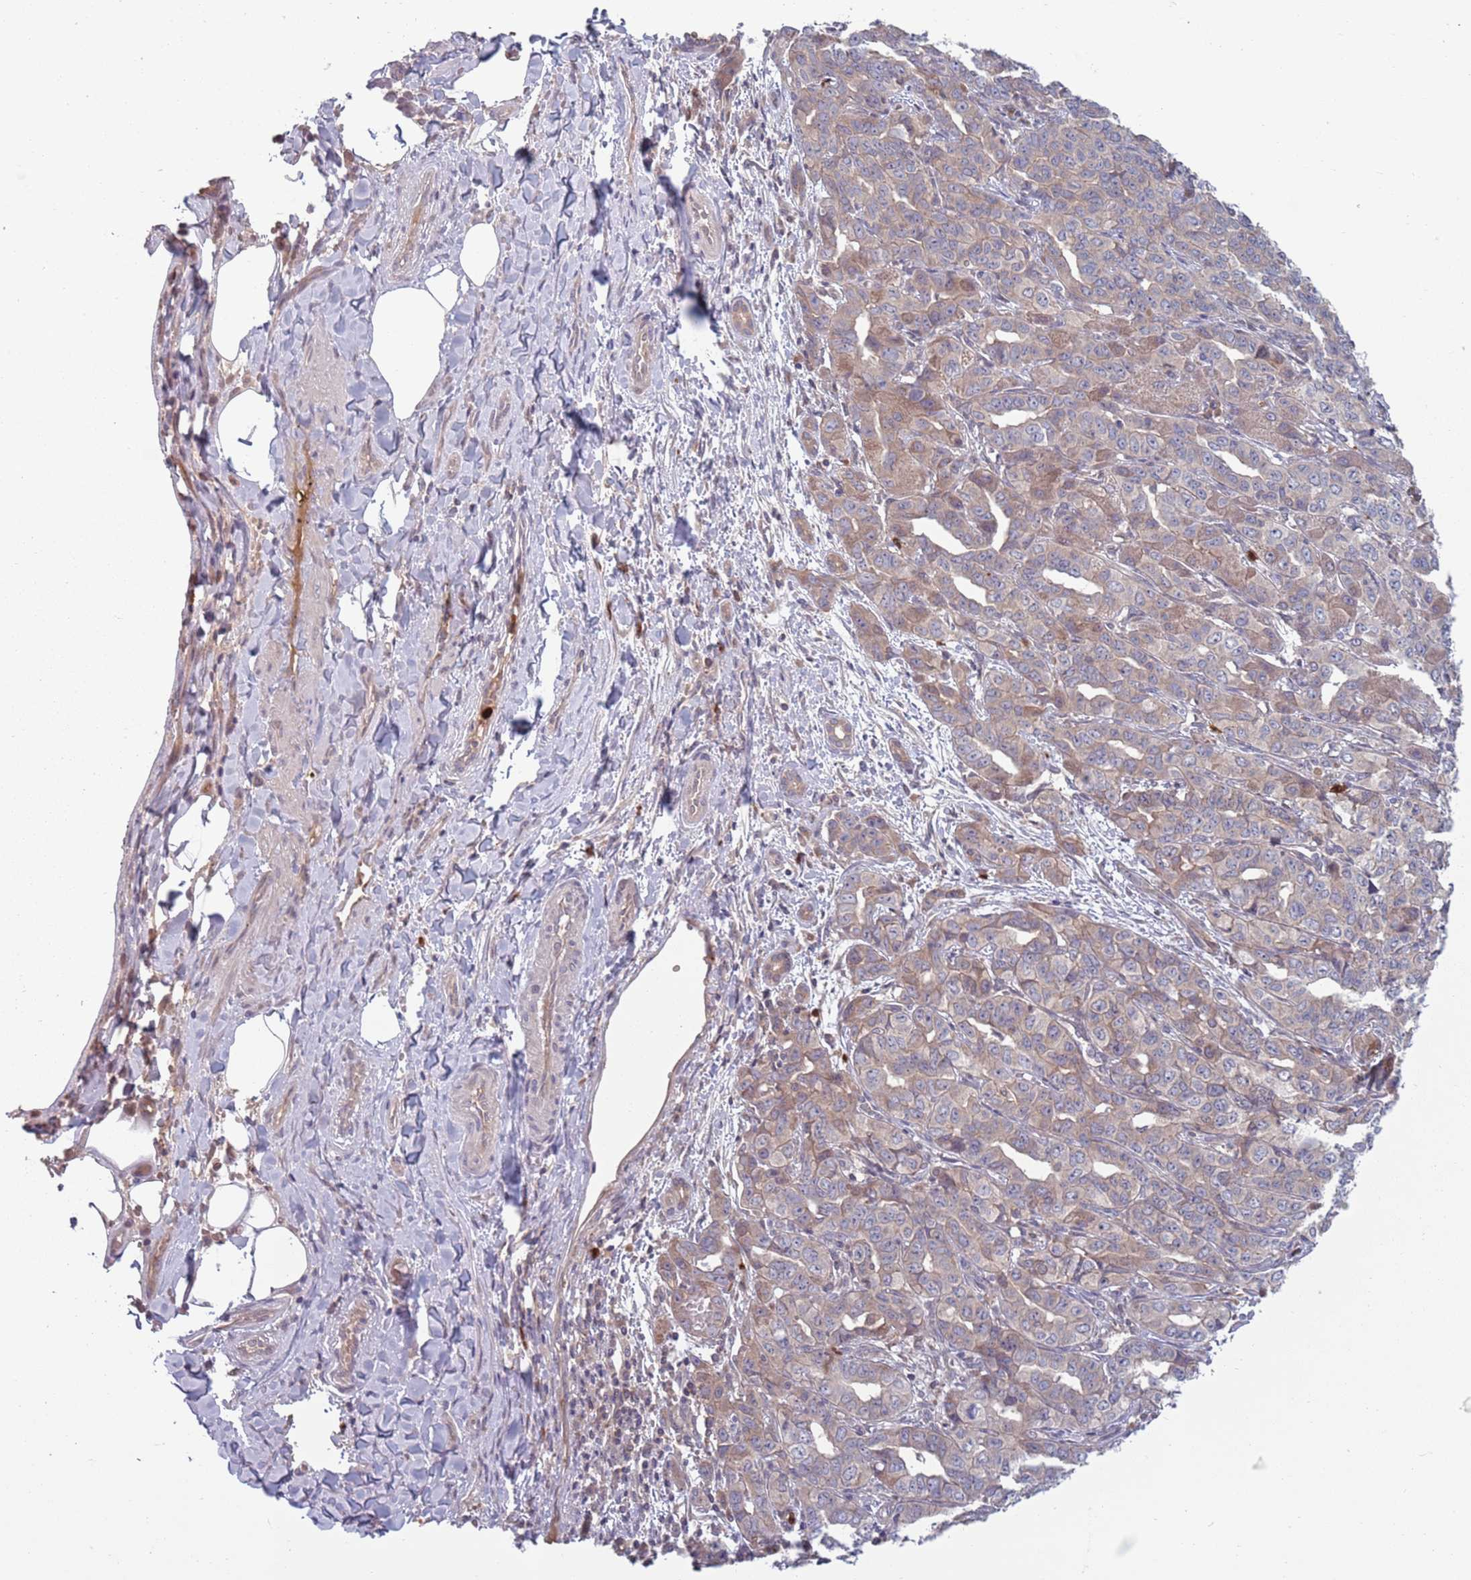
{"staining": {"intensity": "weak", "quantity": "25%-75%", "location": "cytoplasmic/membranous"}, "tissue": "liver cancer", "cell_type": "Tumor cells", "image_type": "cancer", "snomed": [{"axis": "morphology", "description": "Cholangiocarcinoma"}, {"axis": "topography", "description": "Liver"}], "caption": "A photomicrograph showing weak cytoplasmic/membranous positivity in about 25%-75% of tumor cells in liver cholangiocarcinoma, as visualized by brown immunohistochemical staining.", "gene": "TYW1", "patient": {"sex": "male", "age": 59}}